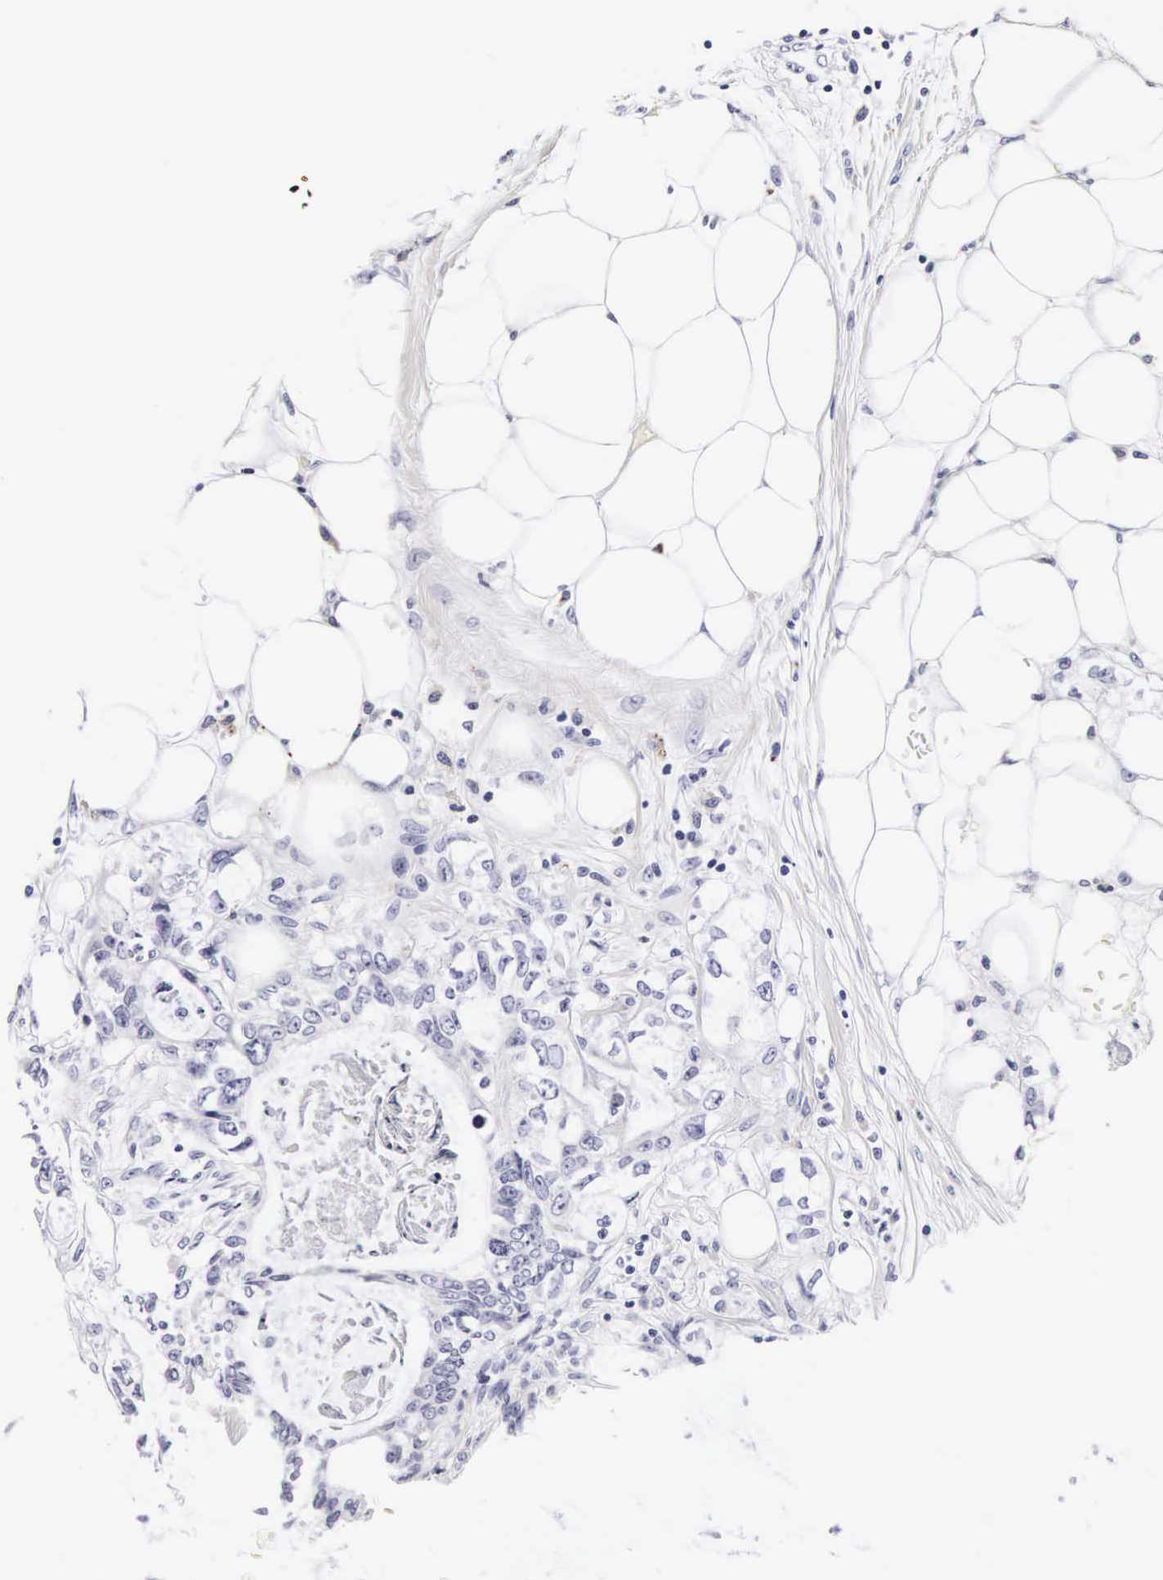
{"staining": {"intensity": "negative", "quantity": "none", "location": "none"}, "tissue": "colorectal cancer", "cell_type": "Tumor cells", "image_type": "cancer", "snomed": [{"axis": "morphology", "description": "Adenocarcinoma, NOS"}, {"axis": "topography", "description": "Rectum"}], "caption": "The histopathology image displays no staining of tumor cells in colorectal cancer (adenocarcinoma).", "gene": "RNASE6", "patient": {"sex": "female", "age": 57}}